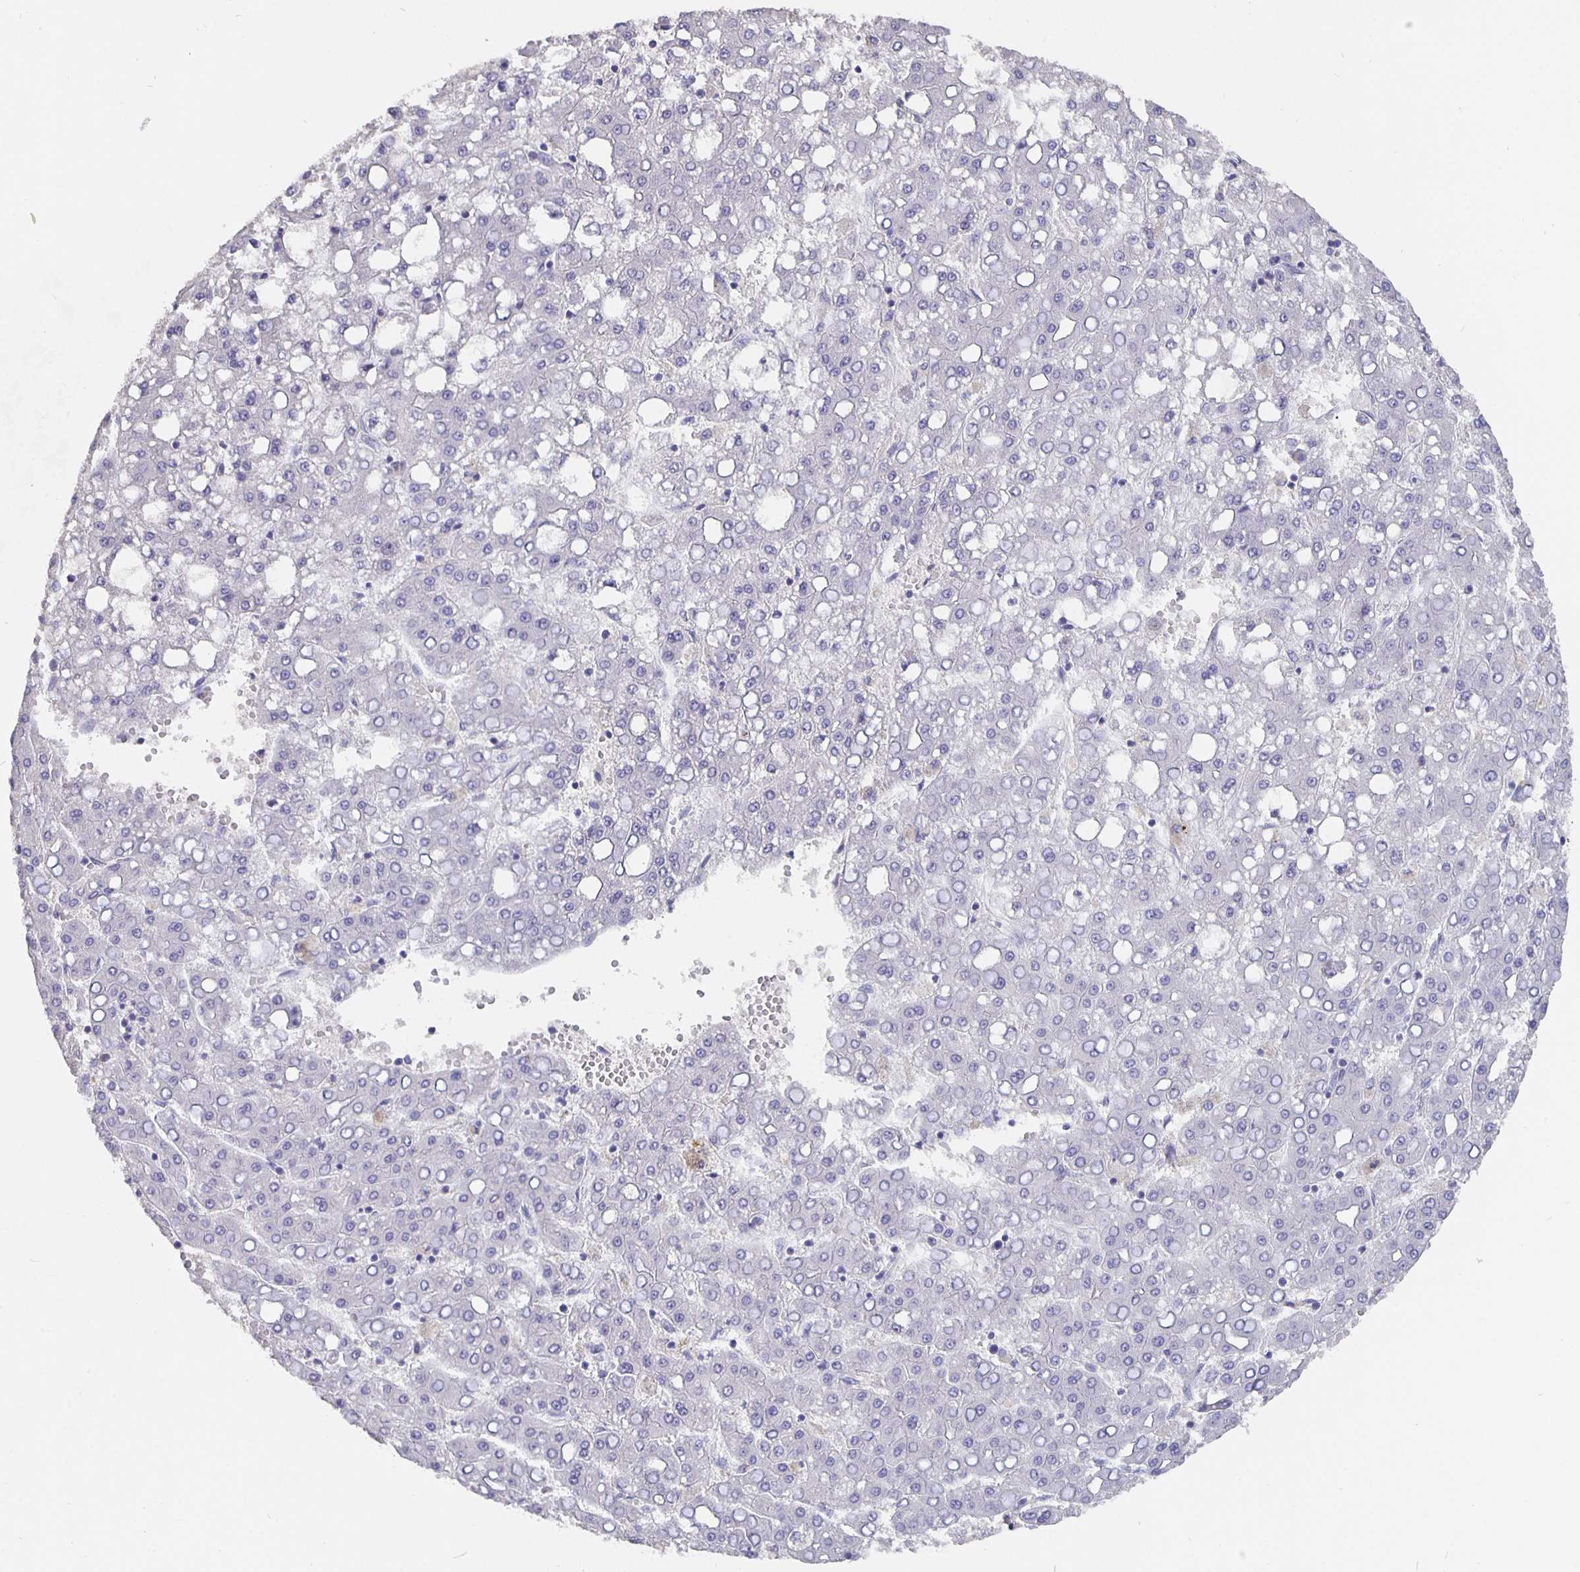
{"staining": {"intensity": "negative", "quantity": "none", "location": "none"}, "tissue": "liver cancer", "cell_type": "Tumor cells", "image_type": "cancer", "snomed": [{"axis": "morphology", "description": "Carcinoma, Hepatocellular, NOS"}, {"axis": "topography", "description": "Liver"}], "caption": "There is no significant staining in tumor cells of liver hepatocellular carcinoma.", "gene": "CFAP74", "patient": {"sex": "male", "age": 65}}